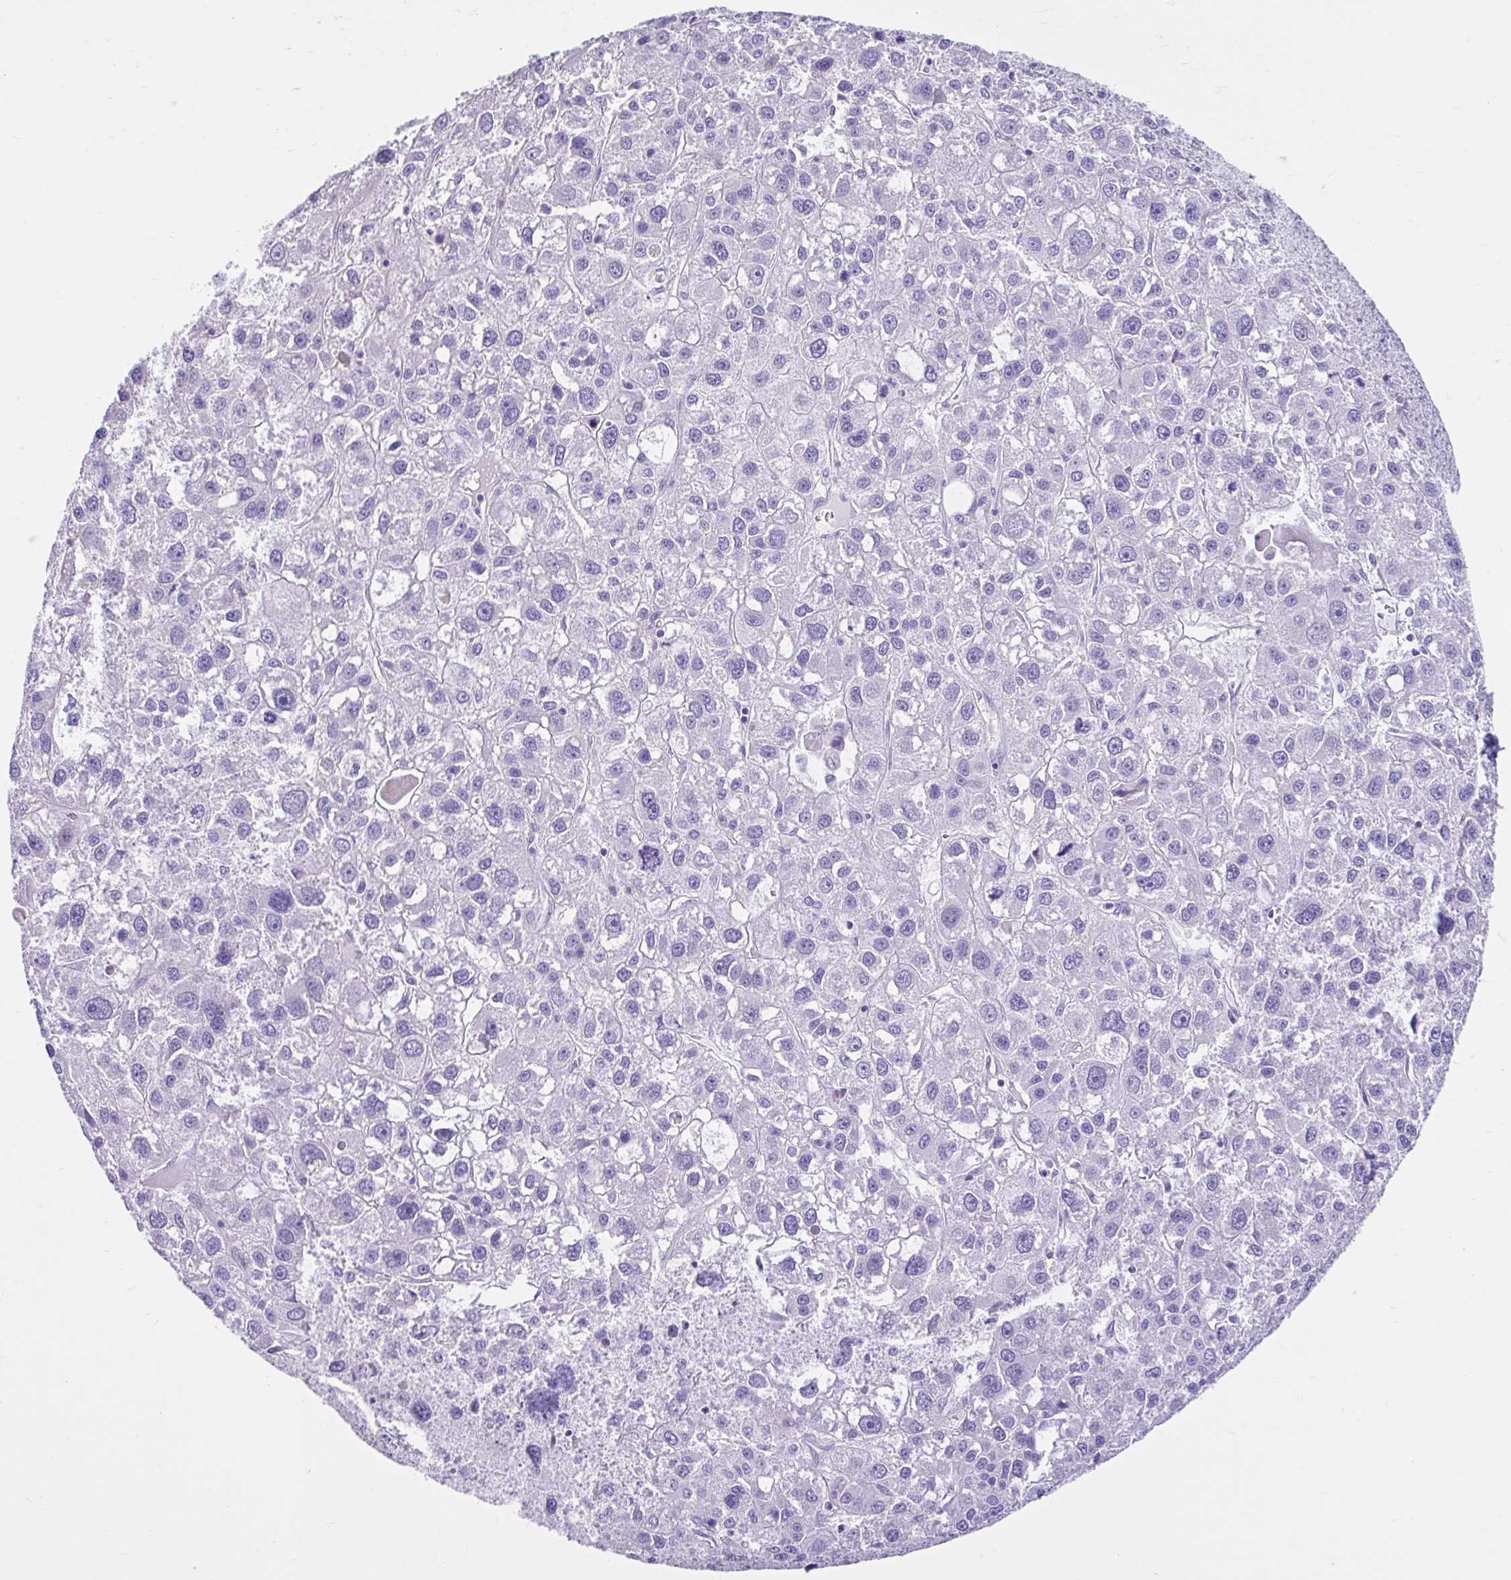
{"staining": {"intensity": "negative", "quantity": "none", "location": "none"}, "tissue": "liver cancer", "cell_type": "Tumor cells", "image_type": "cancer", "snomed": [{"axis": "morphology", "description": "Carcinoma, Hepatocellular, NOS"}, {"axis": "topography", "description": "Liver"}], "caption": "Immunohistochemistry (IHC) photomicrograph of hepatocellular carcinoma (liver) stained for a protein (brown), which displays no expression in tumor cells.", "gene": "NHLH2", "patient": {"sex": "male", "age": 73}}